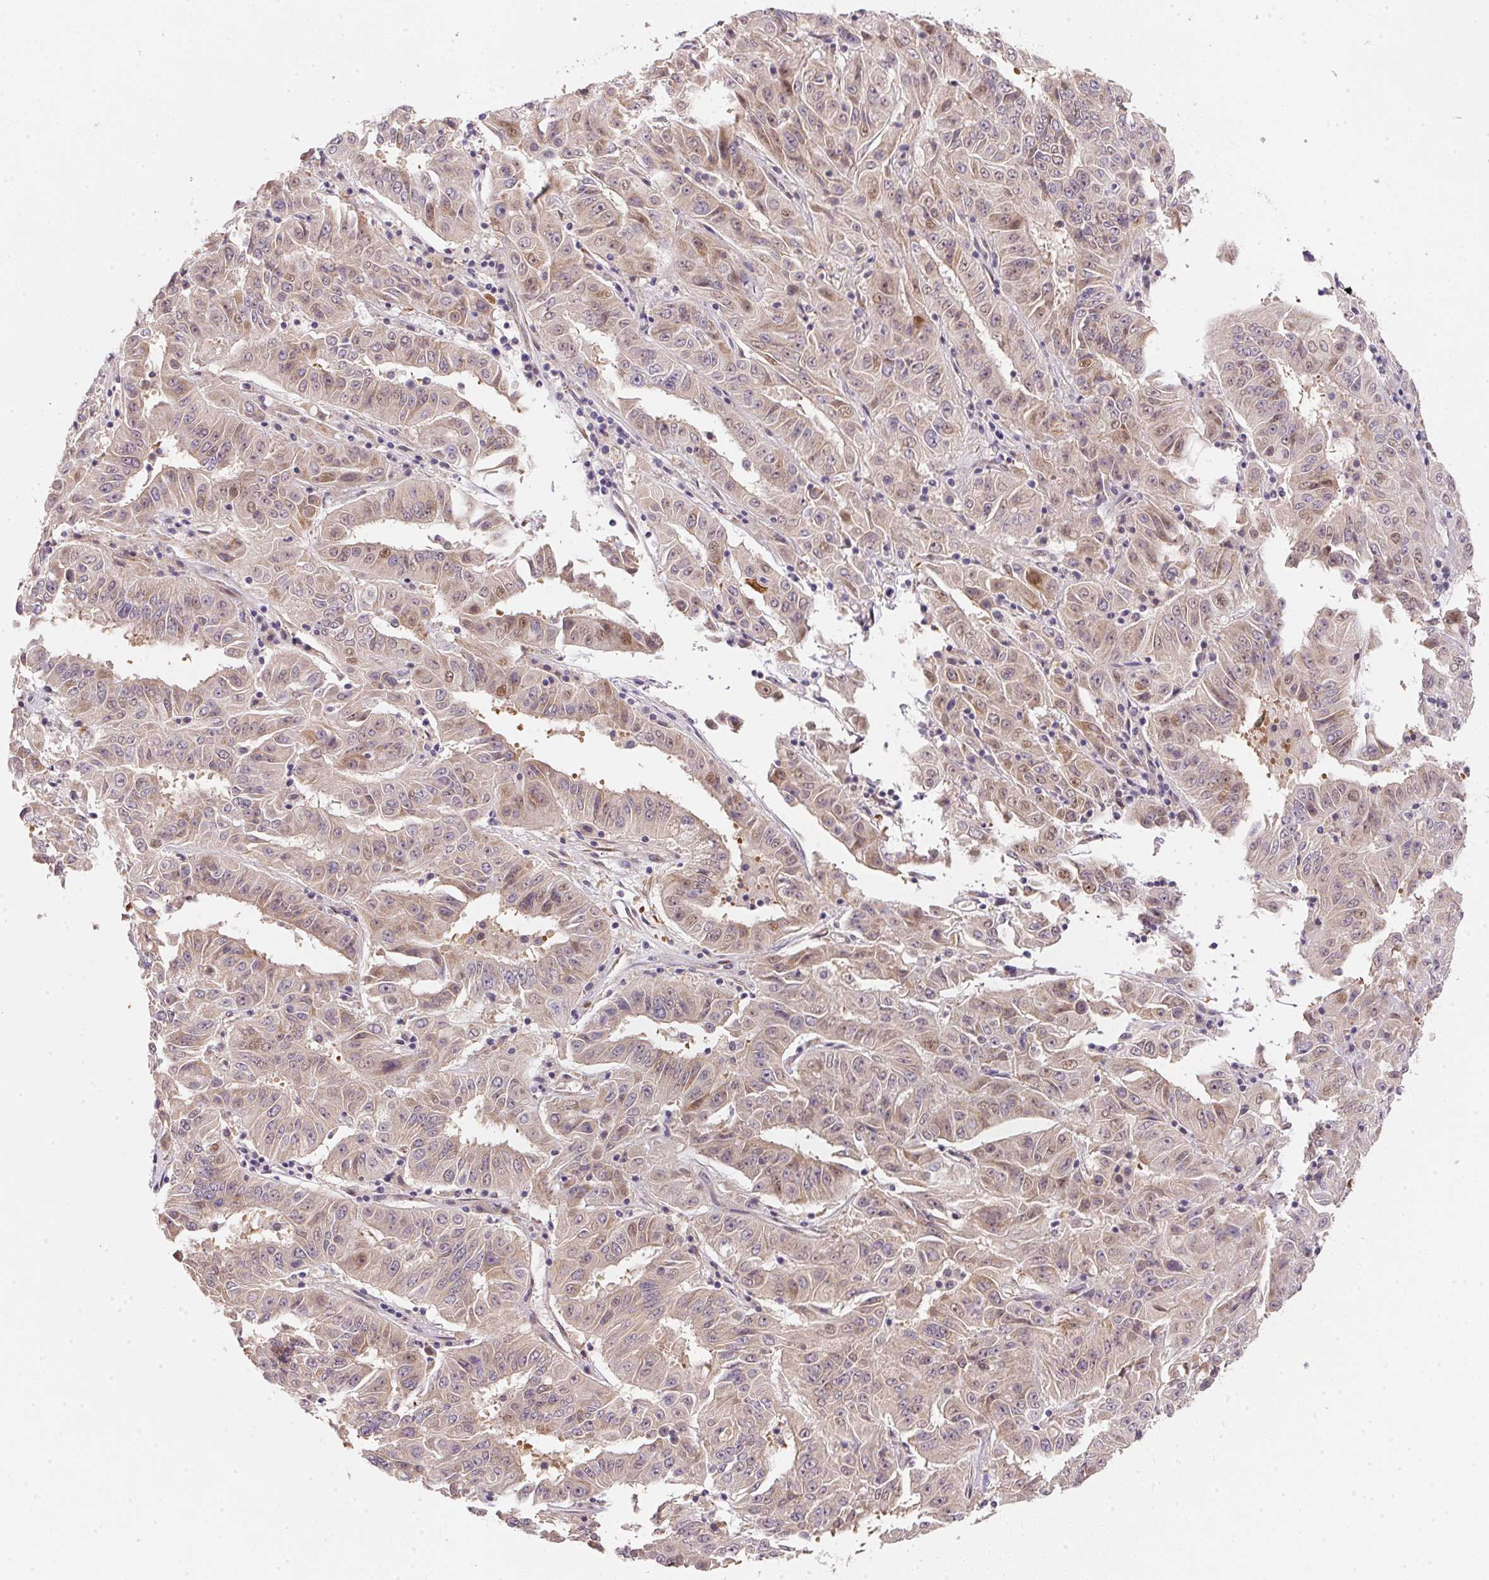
{"staining": {"intensity": "weak", "quantity": "25%-75%", "location": "cytoplasmic/membranous"}, "tissue": "pancreatic cancer", "cell_type": "Tumor cells", "image_type": "cancer", "snomed": [{"axis": "morphology", "description": "Adenocarcinoma, NOS"}, {"axis": "topography", "description": "Pancreas"}], "caption": "The immunohistochemical stain shows weak cytoplasmic/membranous positivity in tumor cells of pancreatic cancer tissue.", "gene": "EI24", "patient": {"sex": "male", "age": 63}}